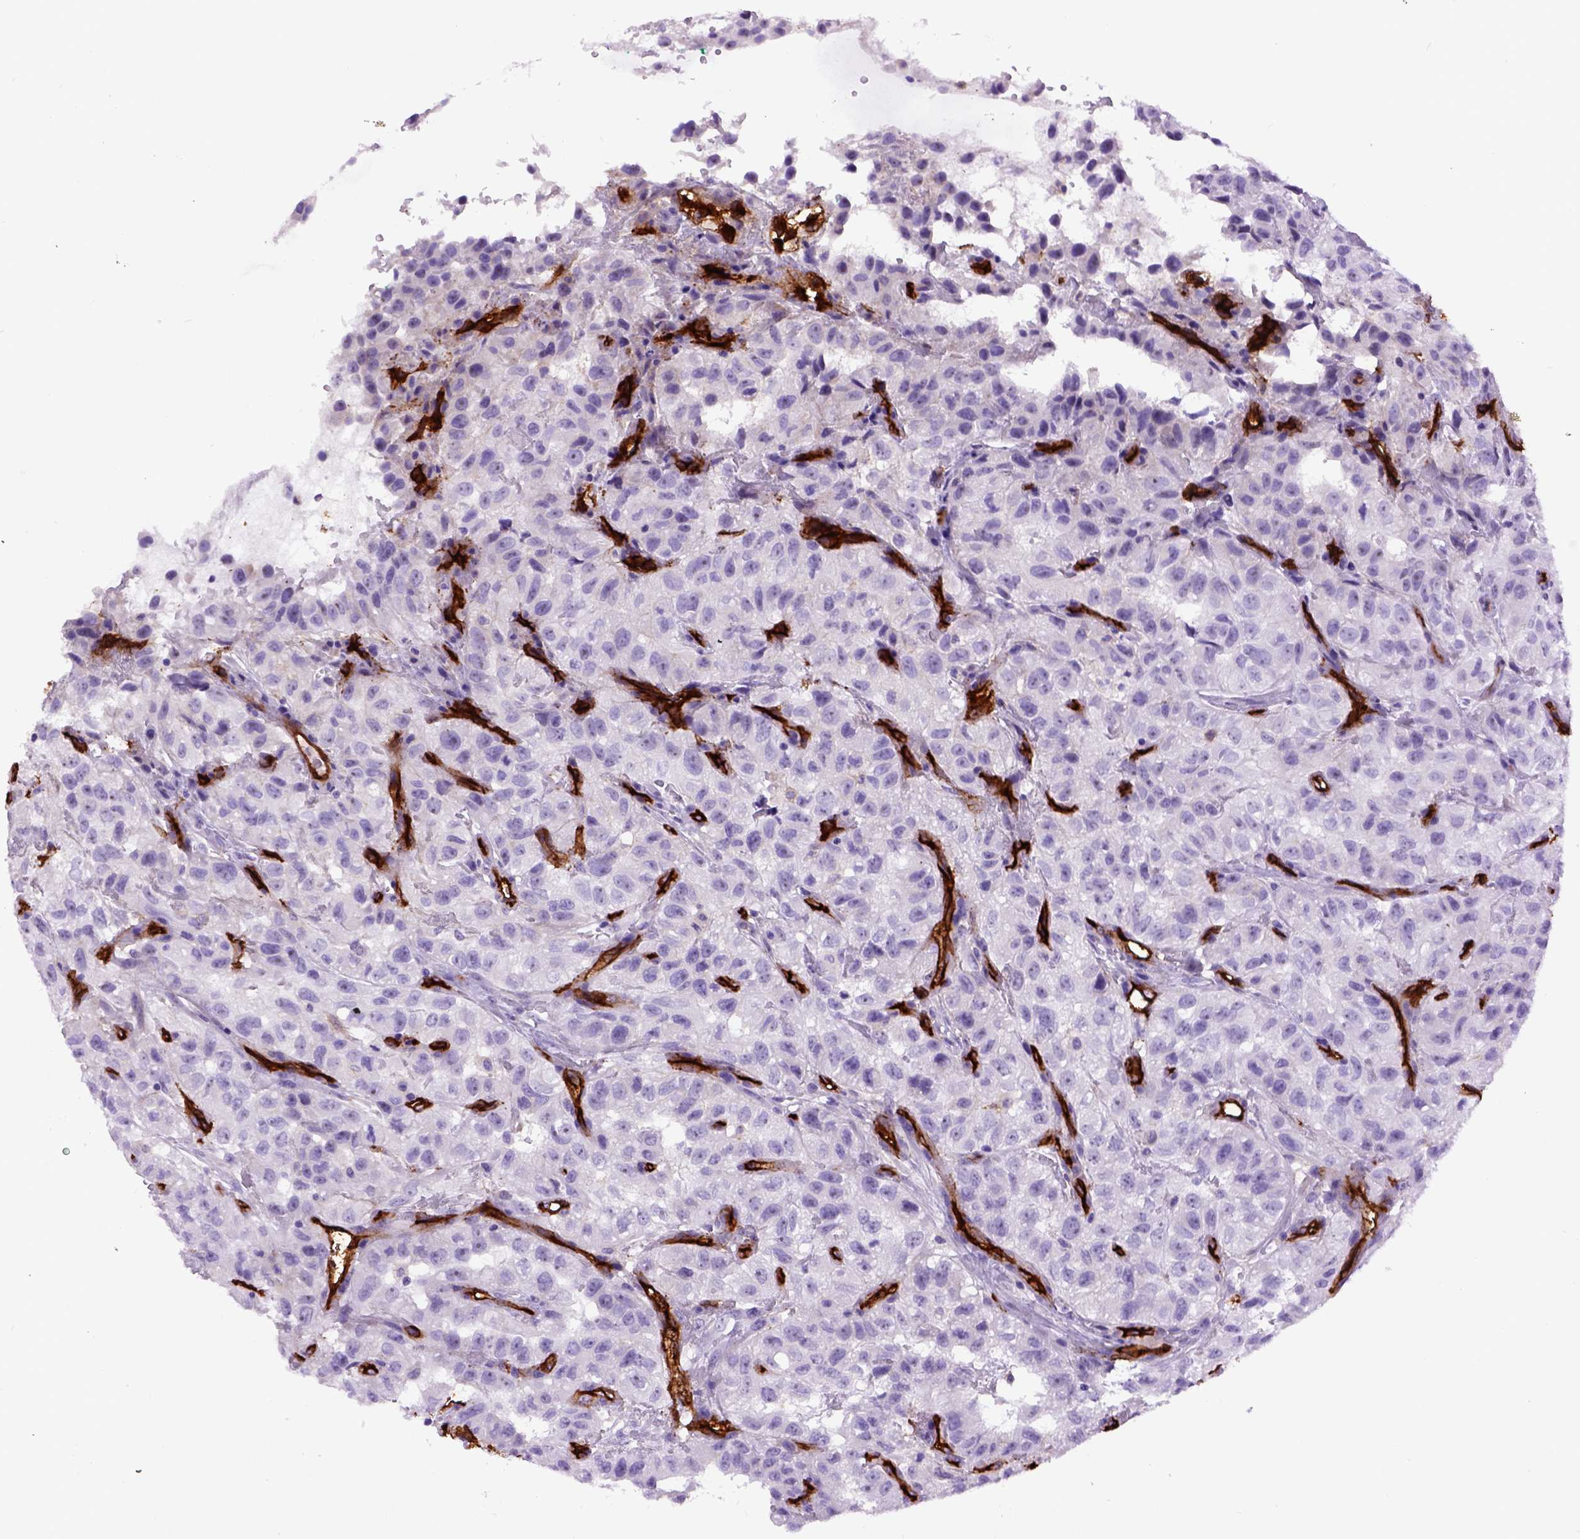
{"staining": {"intensity": "negative", "quantity": "none", "location": "none"}, "tissue": "renal cancer", "cell_type": "Tumor cells", "image_type": "cancer", "snomed": [{"axis": "morphology", "description": "Adenocarcinoma, NOS"}, {"axis": "topography", "description": "Kidney"}], "caption": "A micrograph of human renal cancer is negative for staining in tumor cells.", "gene": "ENG", "patient": {"sex": "male", "age": 64}}